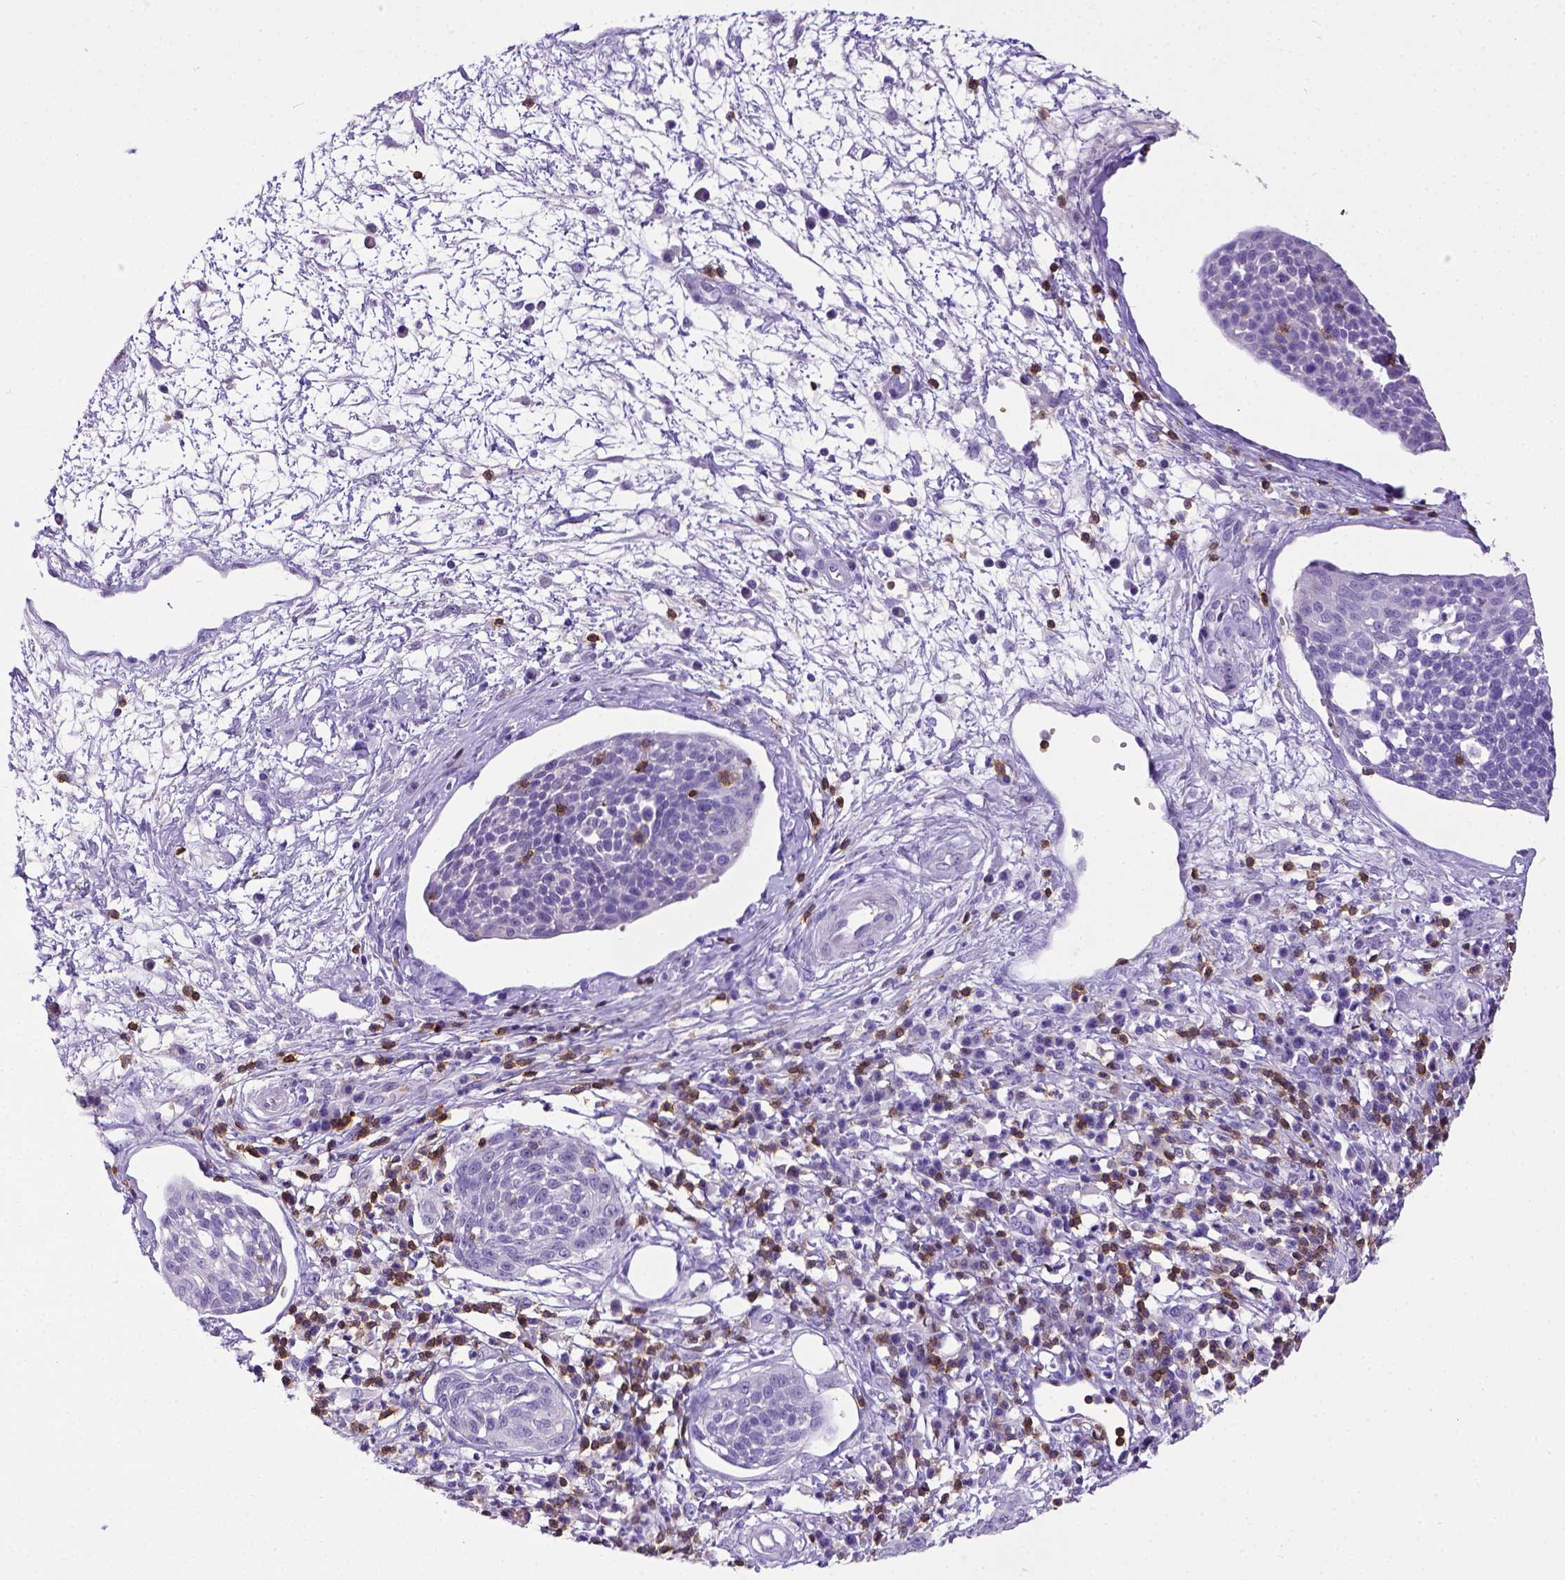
{"staining": {"intensity": "negative", "quantity": "none", "location": "none"}, "tissue": "cervical cancer", "cell_type": "Tumor cells", "image_type": "cancer", "snomed": [{"axis": "morphology", "description": "Squamous cell carcinoma, NOS"}, {"axis": "topography", "description": "Cervix"}], "caption": "High magnification brightfield microscopy of cervical squamous cell carcinoma stained with DAB (3,3'-diaminobenzidine) (brown) and counterstained with hematoxylin (blue): tumor cells show no significant positivity.", "gene": "CD3E", "patient": {"sex": "female", "age": 34}}